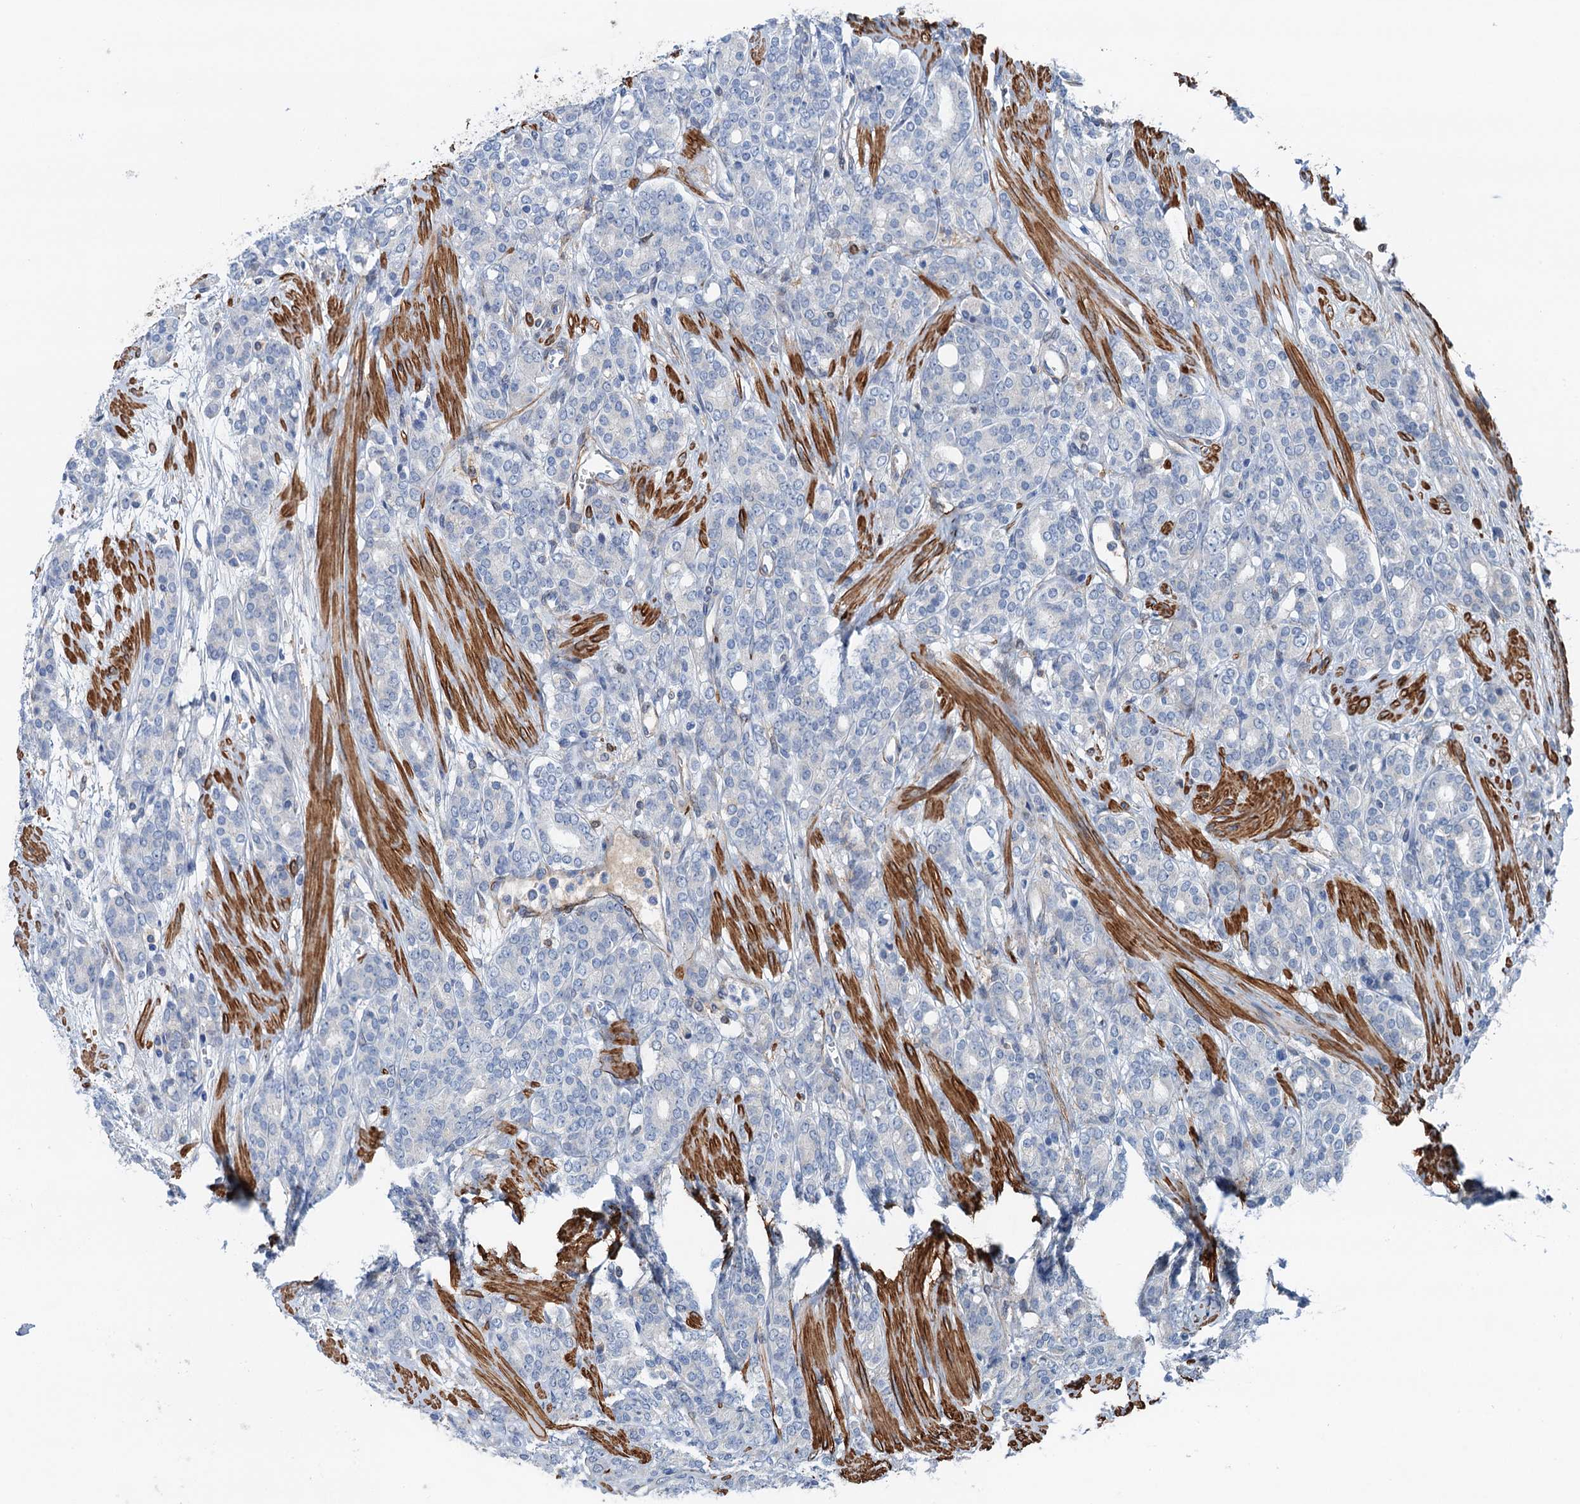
{"staining": {"intensity": "negative", "quantity": "none", "location": "none"}, "tissue": "prostate cancer", "cell_type": "Tumor cells", "image_type": "cancer", "snomed": [{"axis": "morphology", "description": "Adenocarcinoma, High grade"}, {"axis": "topography", "description": "Prostate"}], "caption": "Immunohistochemistry of human prostate high-grade adenocarcinoma shows no positivity in tumor cells.", "gene": "CSTPP1", "patient": {"sex": "male", "age": 62}}